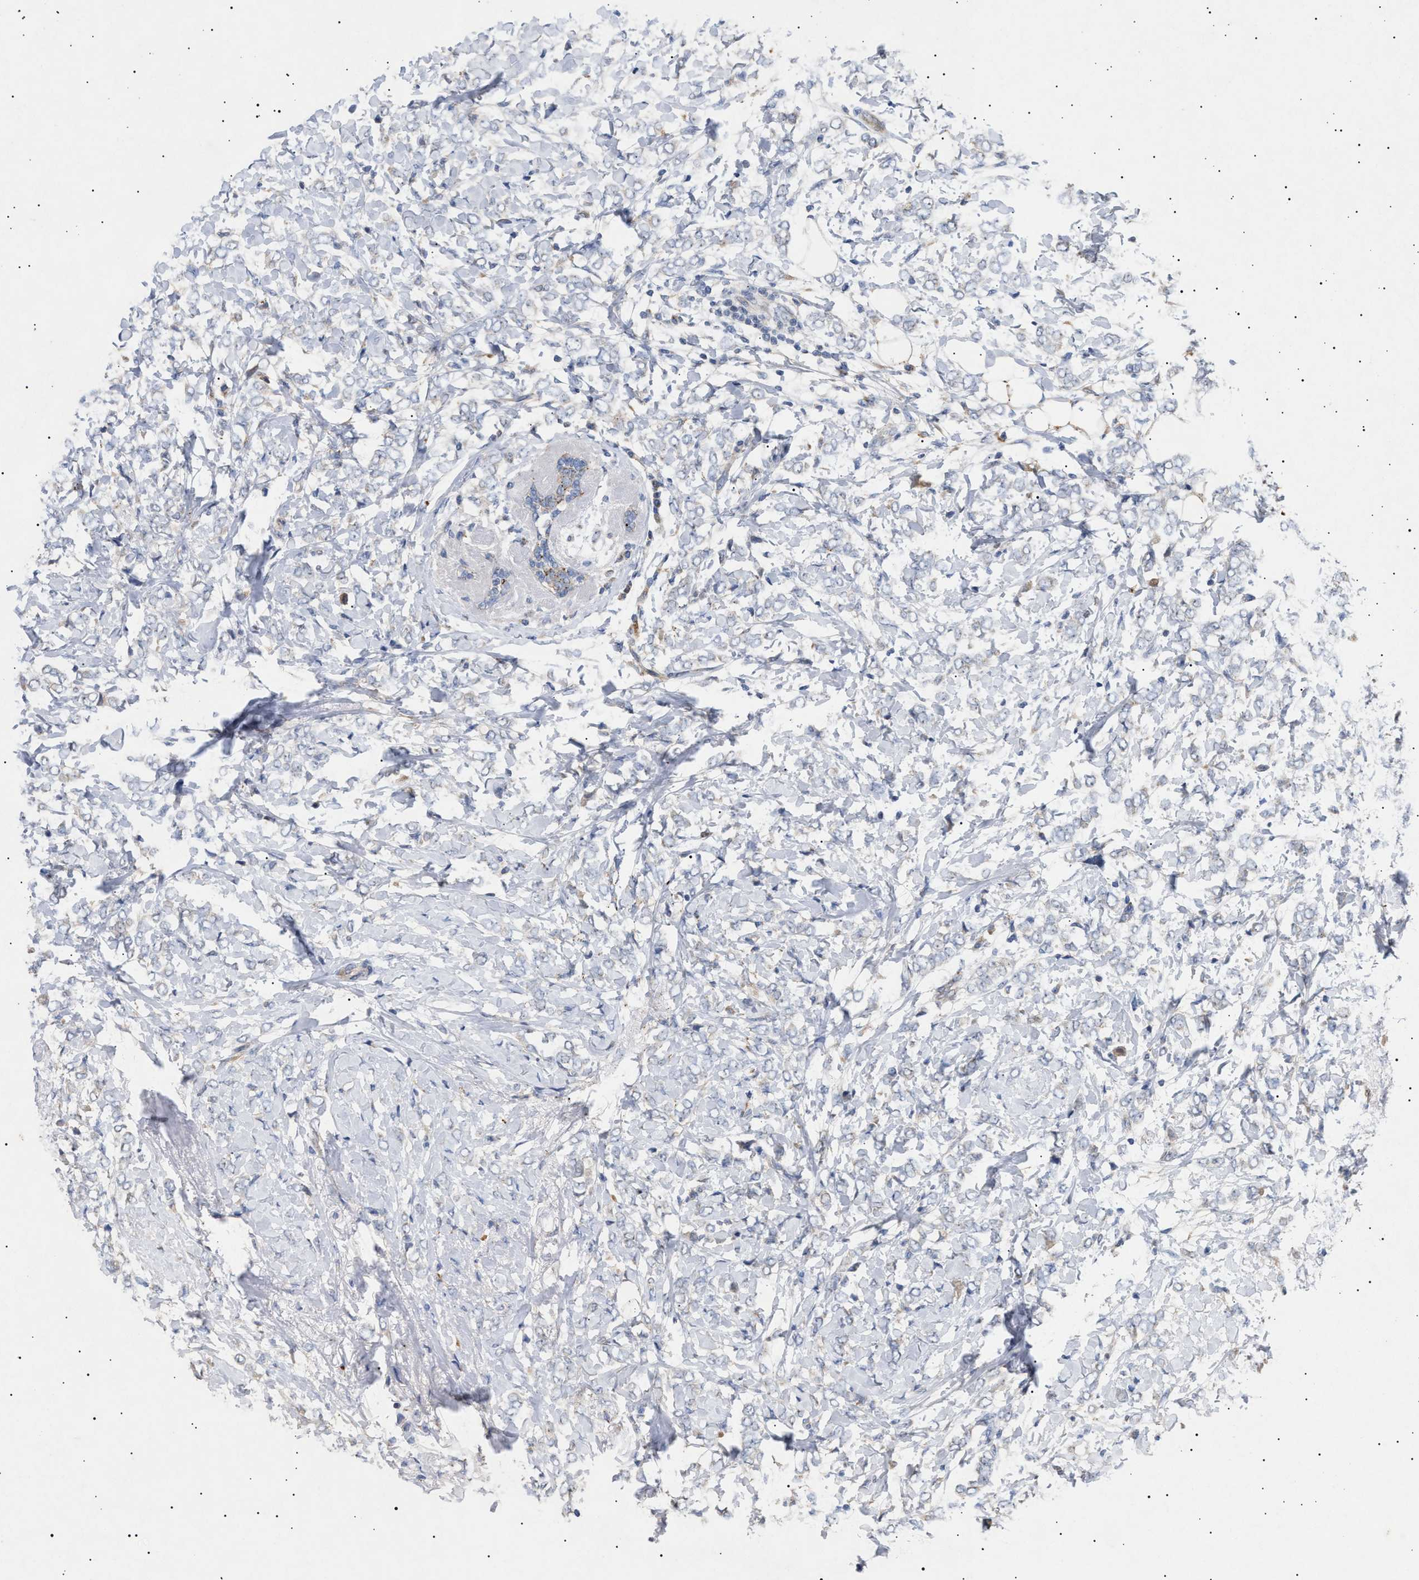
{"staining": {"intensity": "weak", "quantity": "<25%", "location": "cytoplasmic/membranous"}, "tissue": "breast cancer", "cell_type": "Tumor cells", "image_type": "cancer", "snomed": [{"axis": "morphology", "description": "Normal tissue, NOS"}, {"axis": "morphology", "description": "Lobular carcinoma"}, {"axis": "topography", "description": "Breast"}], "caption": "Breast cancer stained for a protein using immunohistochemistry demonstrates no expression tumor cells.", "gene": "SIRT5", "patient": {"sex": "female", "age": 47}}